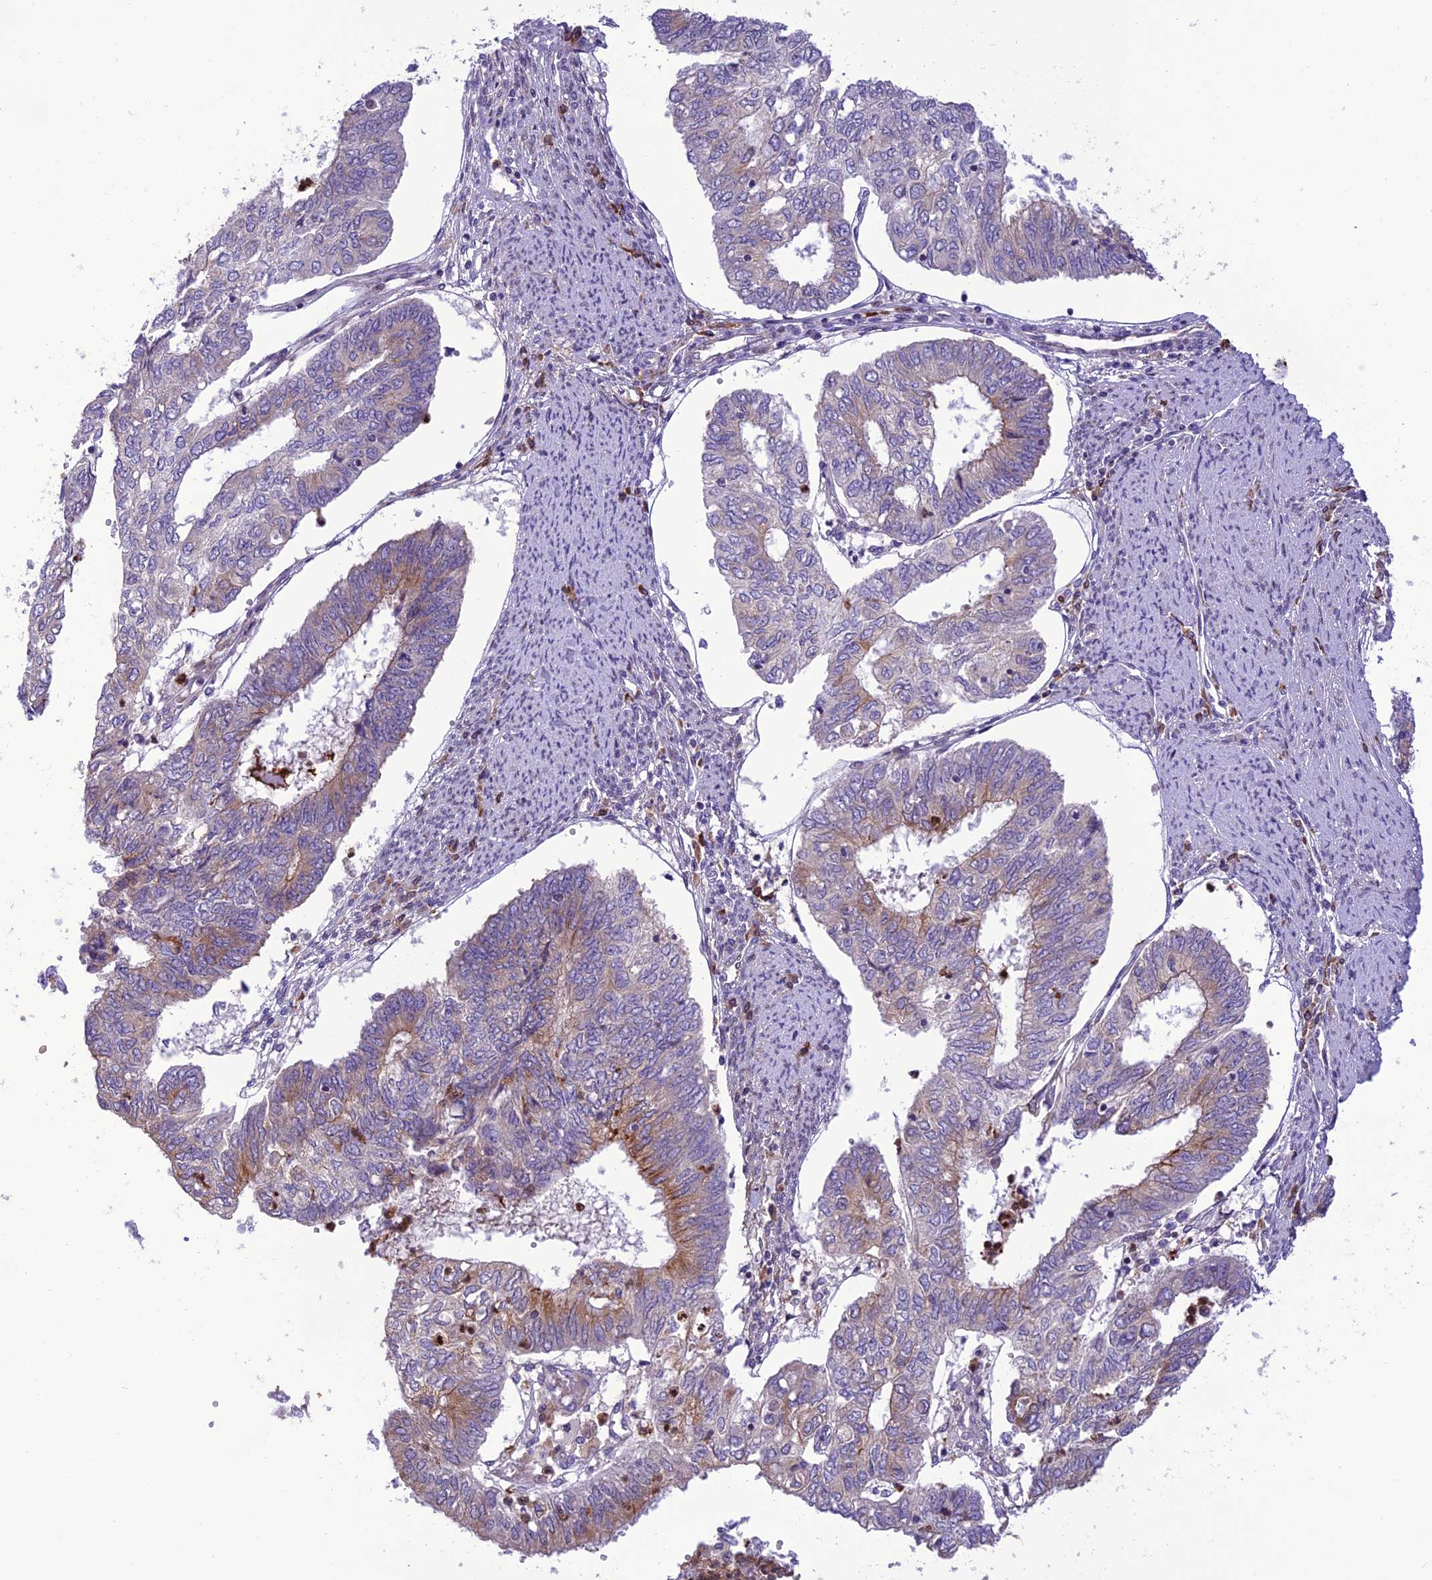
{"staining": {"intensity": "moderate", "quantity": "25%-75%", "location": "cytoplasmic/membranous"}, "tissue": "endometrial cancer", "cell_type": "Tumor cells", "image_type": "cancer", "snomed": [{"axis": "morphology", "description": "Adenocarcinoma, NOS"}, {"axis": "topography", "description": "Endometrium"}], "caption": "A high-resolution image shows immunohistochemistry (IHC) staining of adenocarcinoma (endometrial), which exhibits moderate cytoplasmic/membranous staining in about 25%-75% of tumor cells.", "gene": "JMY", "patient": {"sex": "female", "age": 68}}